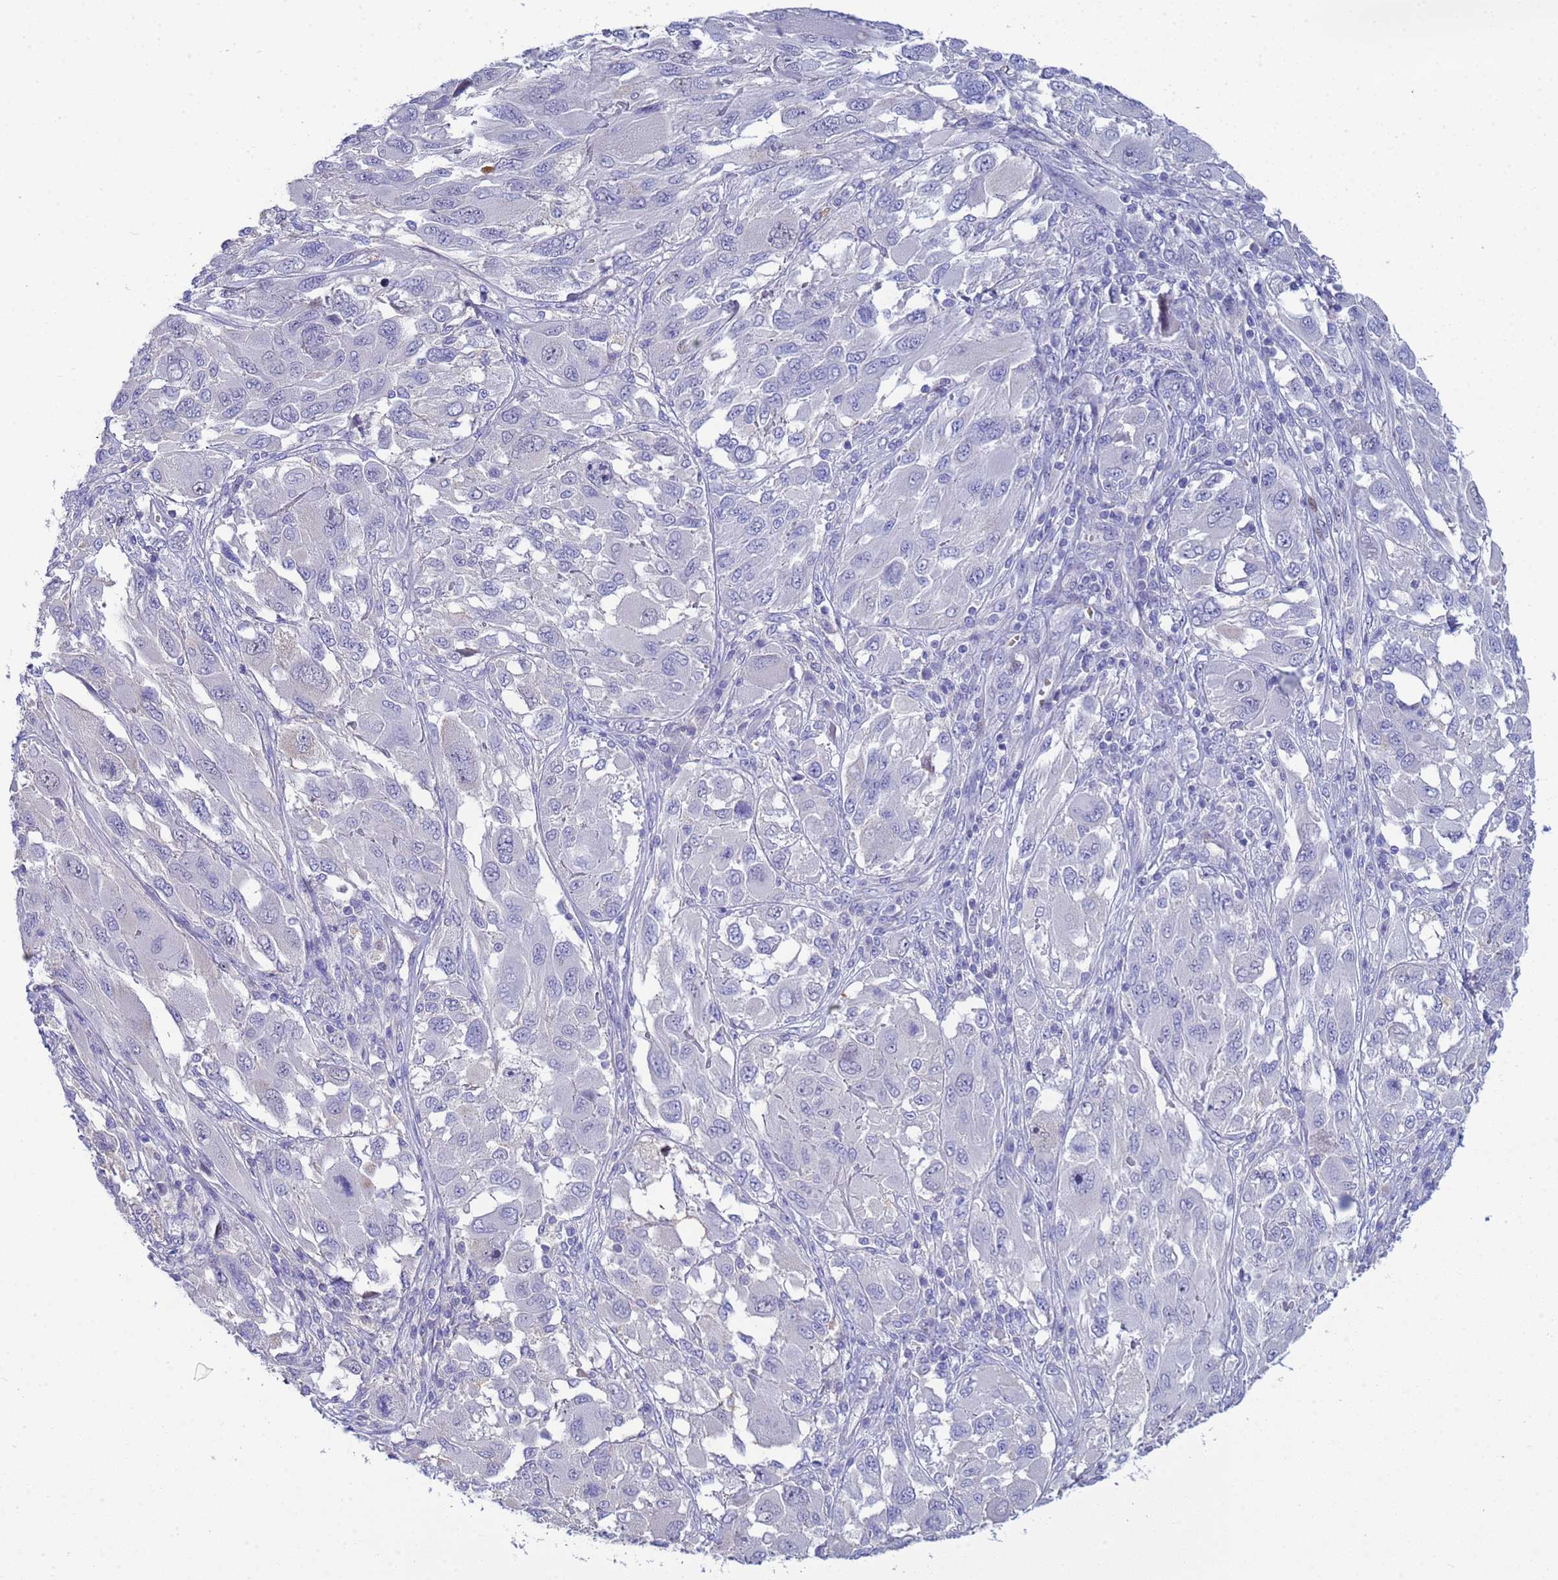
{"staining": {"intensity": "negative", "quantity": "none", "location": "none"}, "tissue": "melanoma", "cell_type": "Tumor cells", "image_type": "cancer", "snomed": [{"axis": "morphology", "description": "Malignant melanoma, NOS"}, {"axis": "topography", "description": "Skin"}], "caption": "Melanoma was stained to show a protein in brown. There is no significant staining in tumor cells.", "gene": "PPP6R1", "patient": {"sex": "female", "age": 91}}